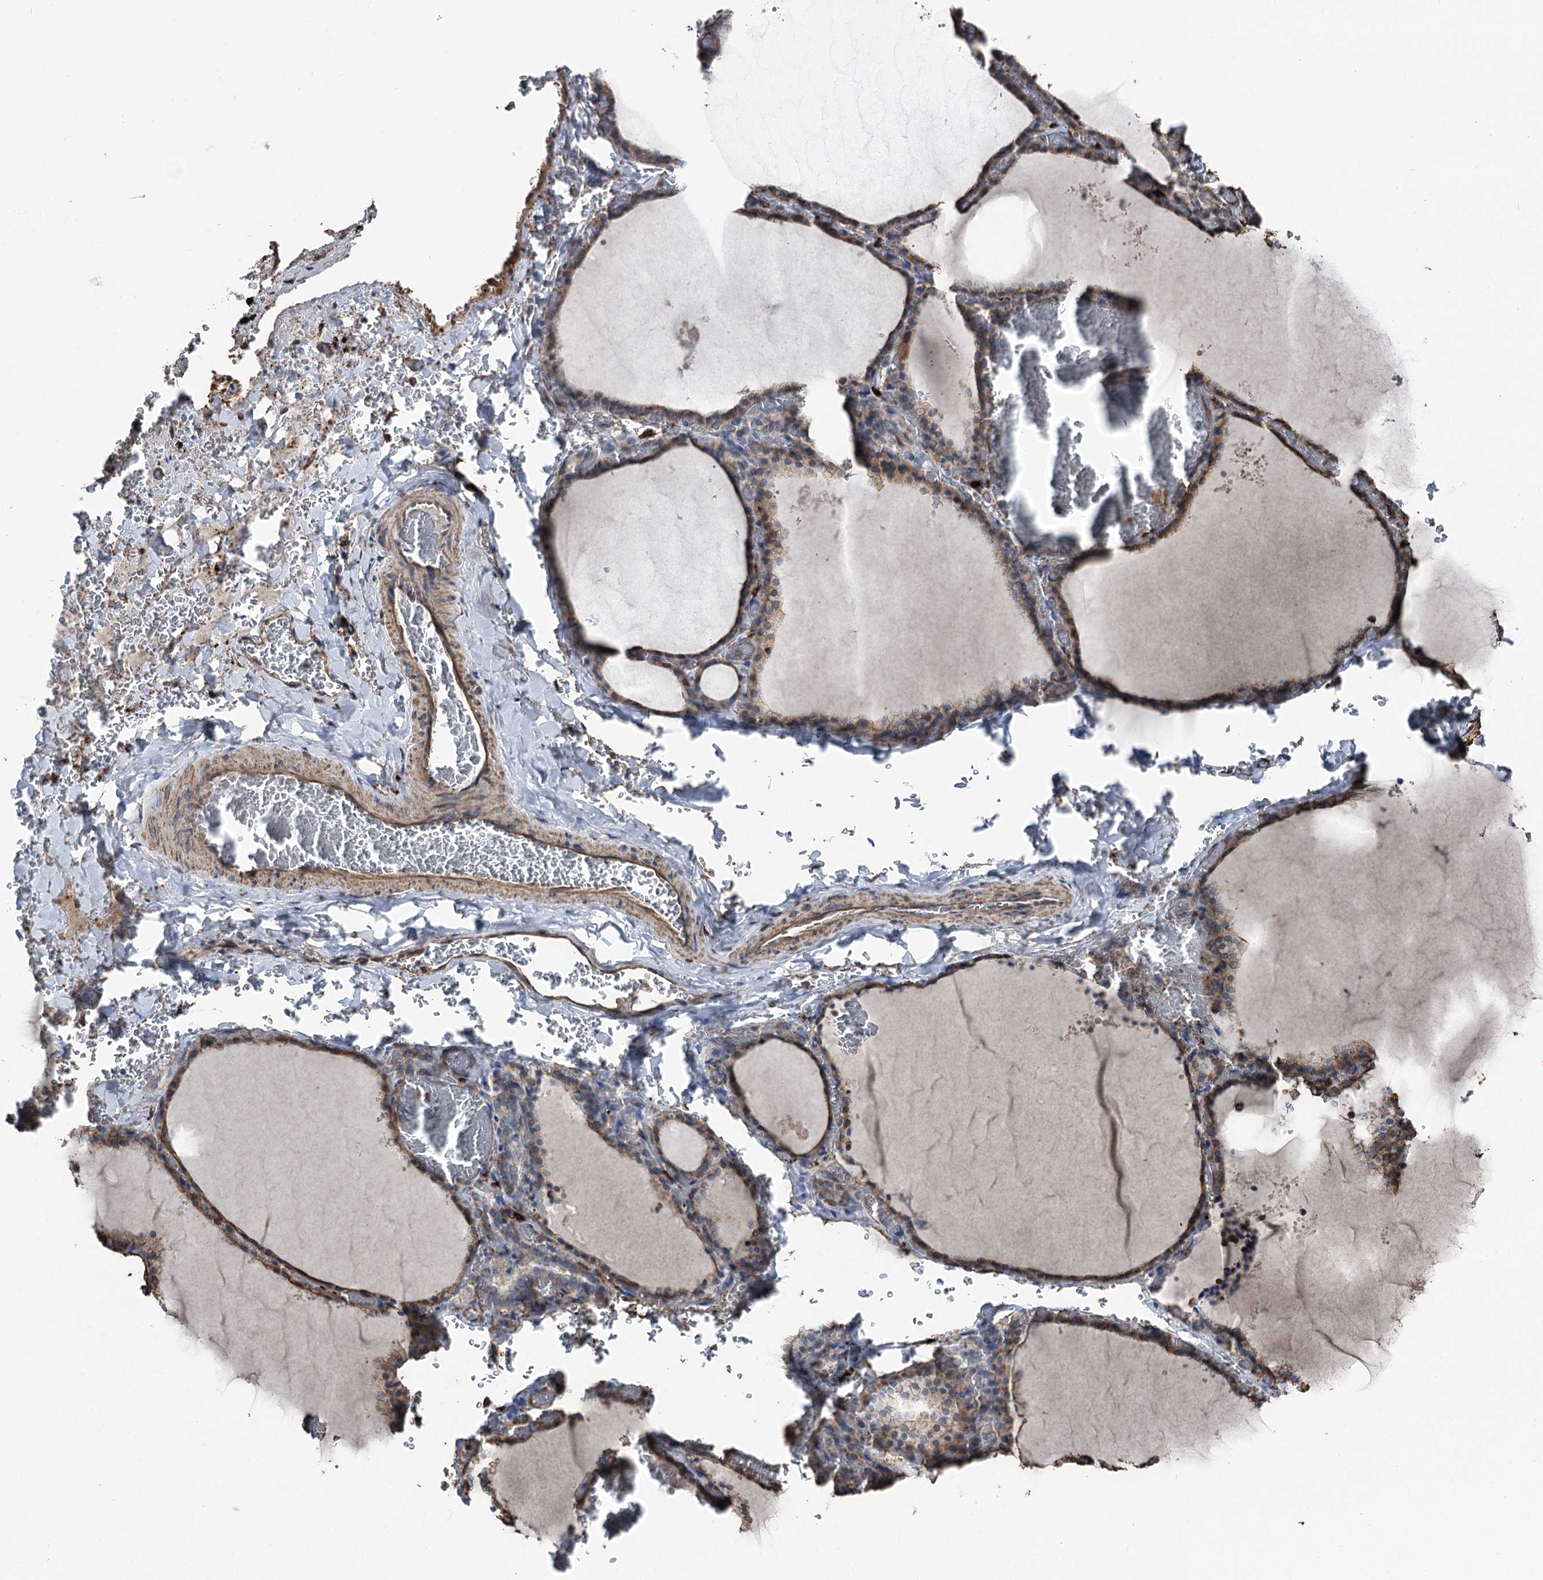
{"staining": {"intensity": "weak", "quantity": "<25%", "location": "cytoplasmic/membranous"}, "tissue": "thyroid gland", "cell_type": "Glandular cells", "image_type": "normal", "snomed": [{"axis": "morphology", "description": "Normal tissue, NOS"}, {"axis": "topography", "description": "Thyroid gland"}], "caption": "Immunohistochemistry (IHC) micrograph of benign thyroid gland: thyroid gland stained with DAB displays no significant protein staining in glandular cells.", "gene": "CLEC4M", "patient": {"sex": "female", "age": 39}}